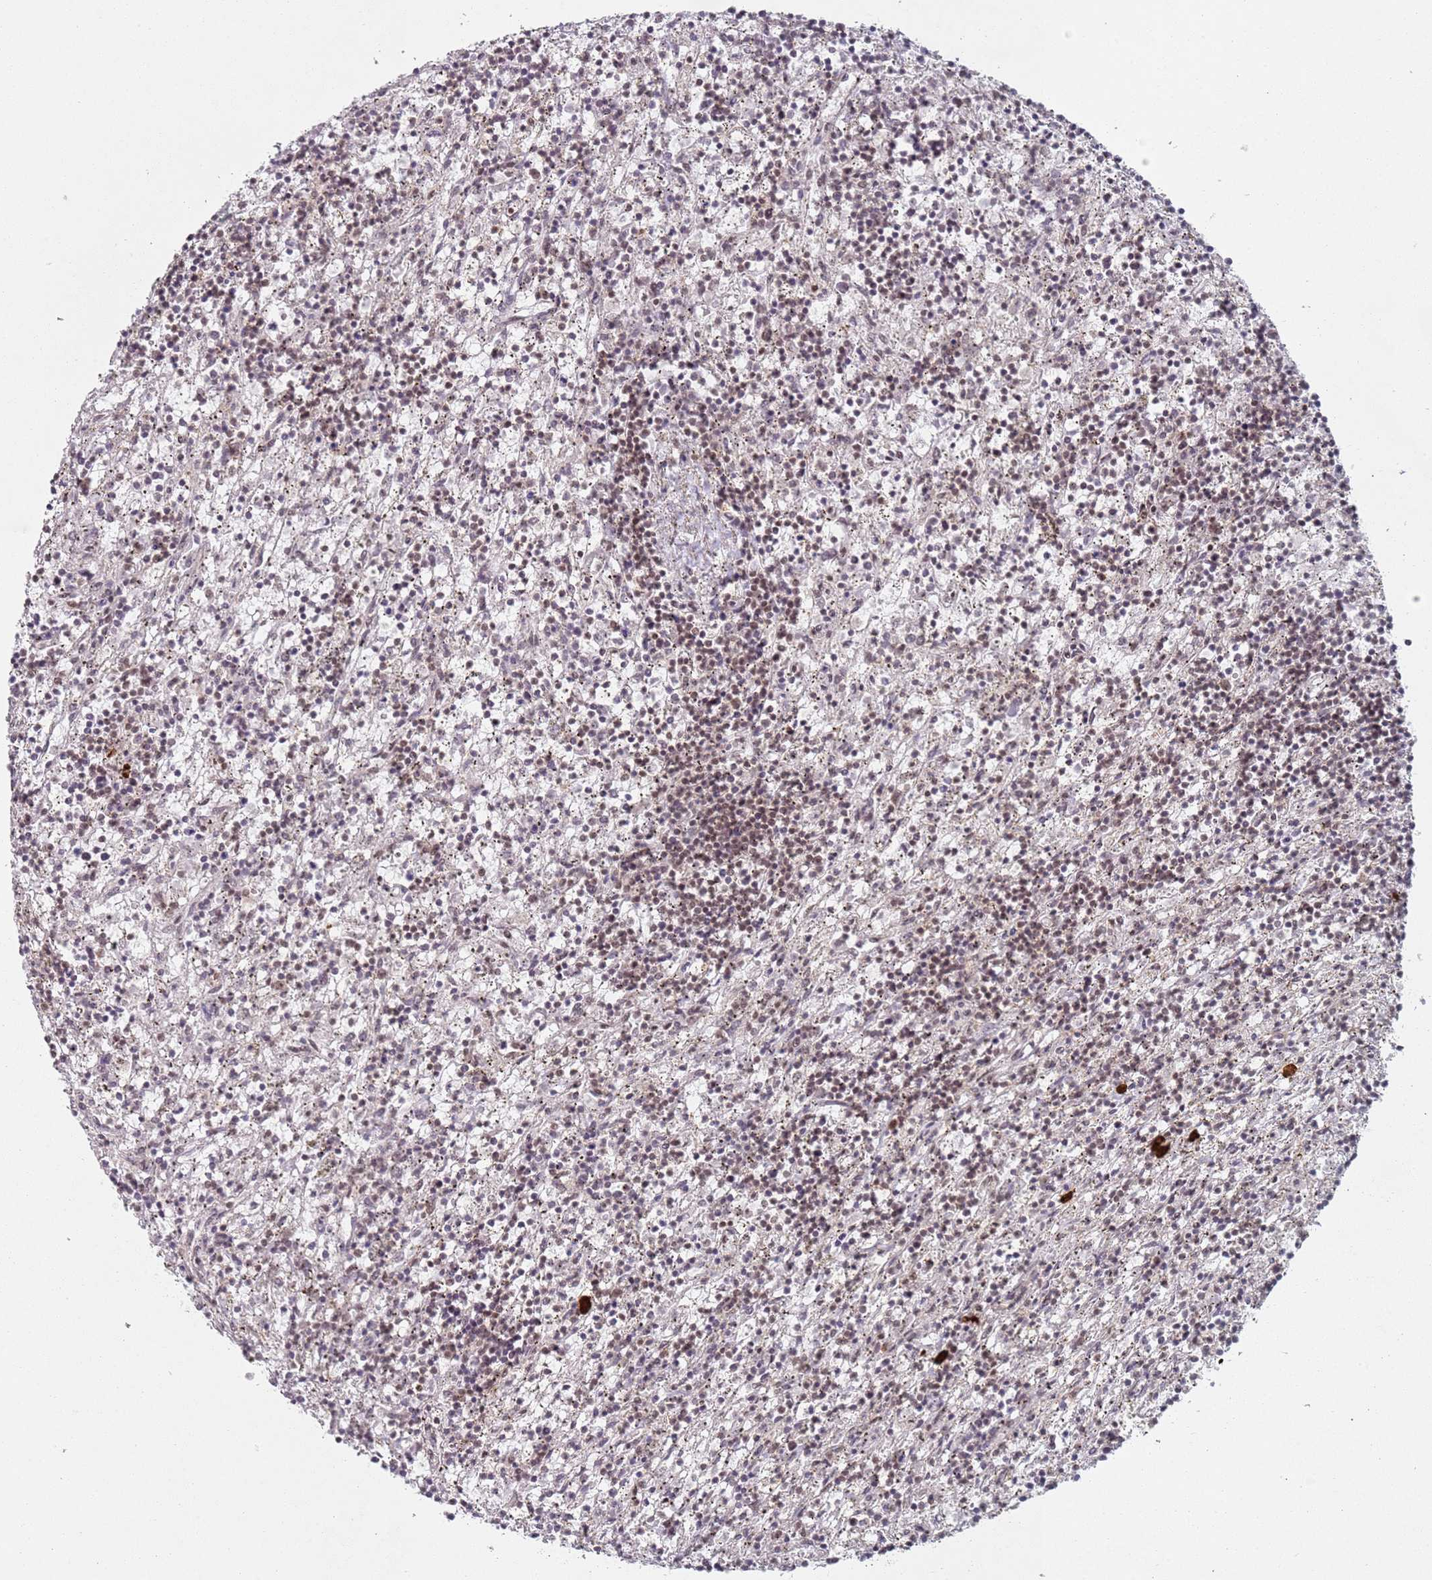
{"staining": {"intensity": "moderate", "quantity": ">75%", "location": "nuclear"}, "tissue": "lymphoma", "cell_type": "Tumor cells", "image_type": "cancer", "snomed": [{"axis": "morphology", "description": "Malignant lymphoma, non-Hodgkin's type, Low grade"}, {"axis": "topography", "description": "Spleen"}], "caption": "An immunohistochemistry photomicrograph of neoplastic tissue is shown. Protein staining in brown labels moderate nuclear positivity in low-grade malignant lymphoma, non-Hodgkin's type within tumor cells. (DAB IHC, brown staining for protein, blue staining for nuclei).", "gene": "ATF6B", "patient": {"sex": "male", "age": 76}}